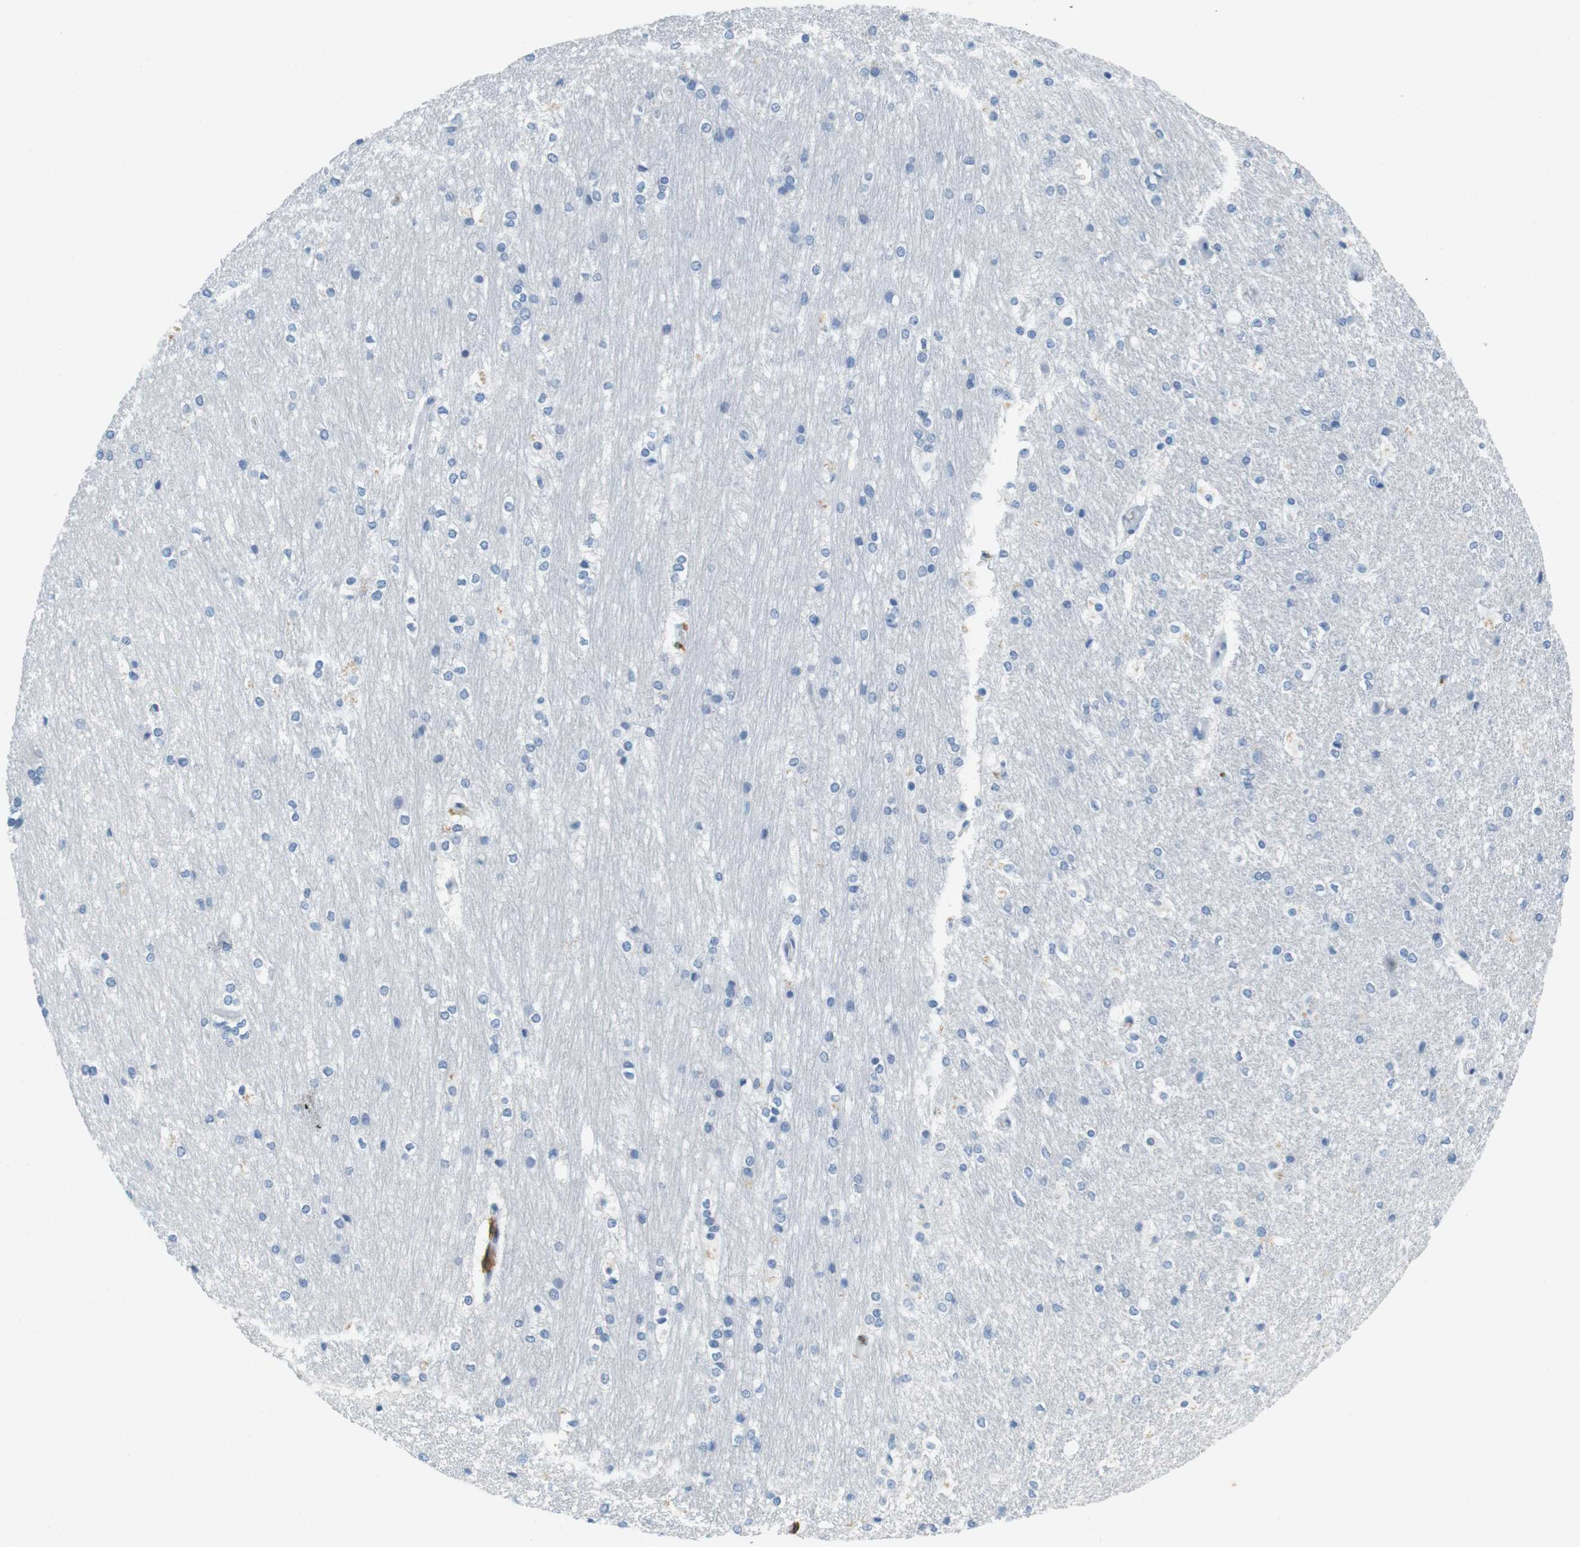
{"staining": {"intensity": "negative", "quantity": "none", "location": "none"}, "tissue": "hippocampus", "cell_type": "Glial cells", "image_type": "normal", "snomed": [{"axis": "morphology", "description": "Normal tissue, NOS"}, {"axis": "topography", "description": "Hippocampus"}], "caption": "Immunohistochemistry (IHC) photomicrograph of normal hippocampus: hippocampus stained with DAB (3,3'-diaminobenzidine) demonstrates no significant protein expression in glial cells. (IHC, brightfield microscopy, high magnification).", "gene": "LAT", "patient": {"sex": "female", "age": 19}}